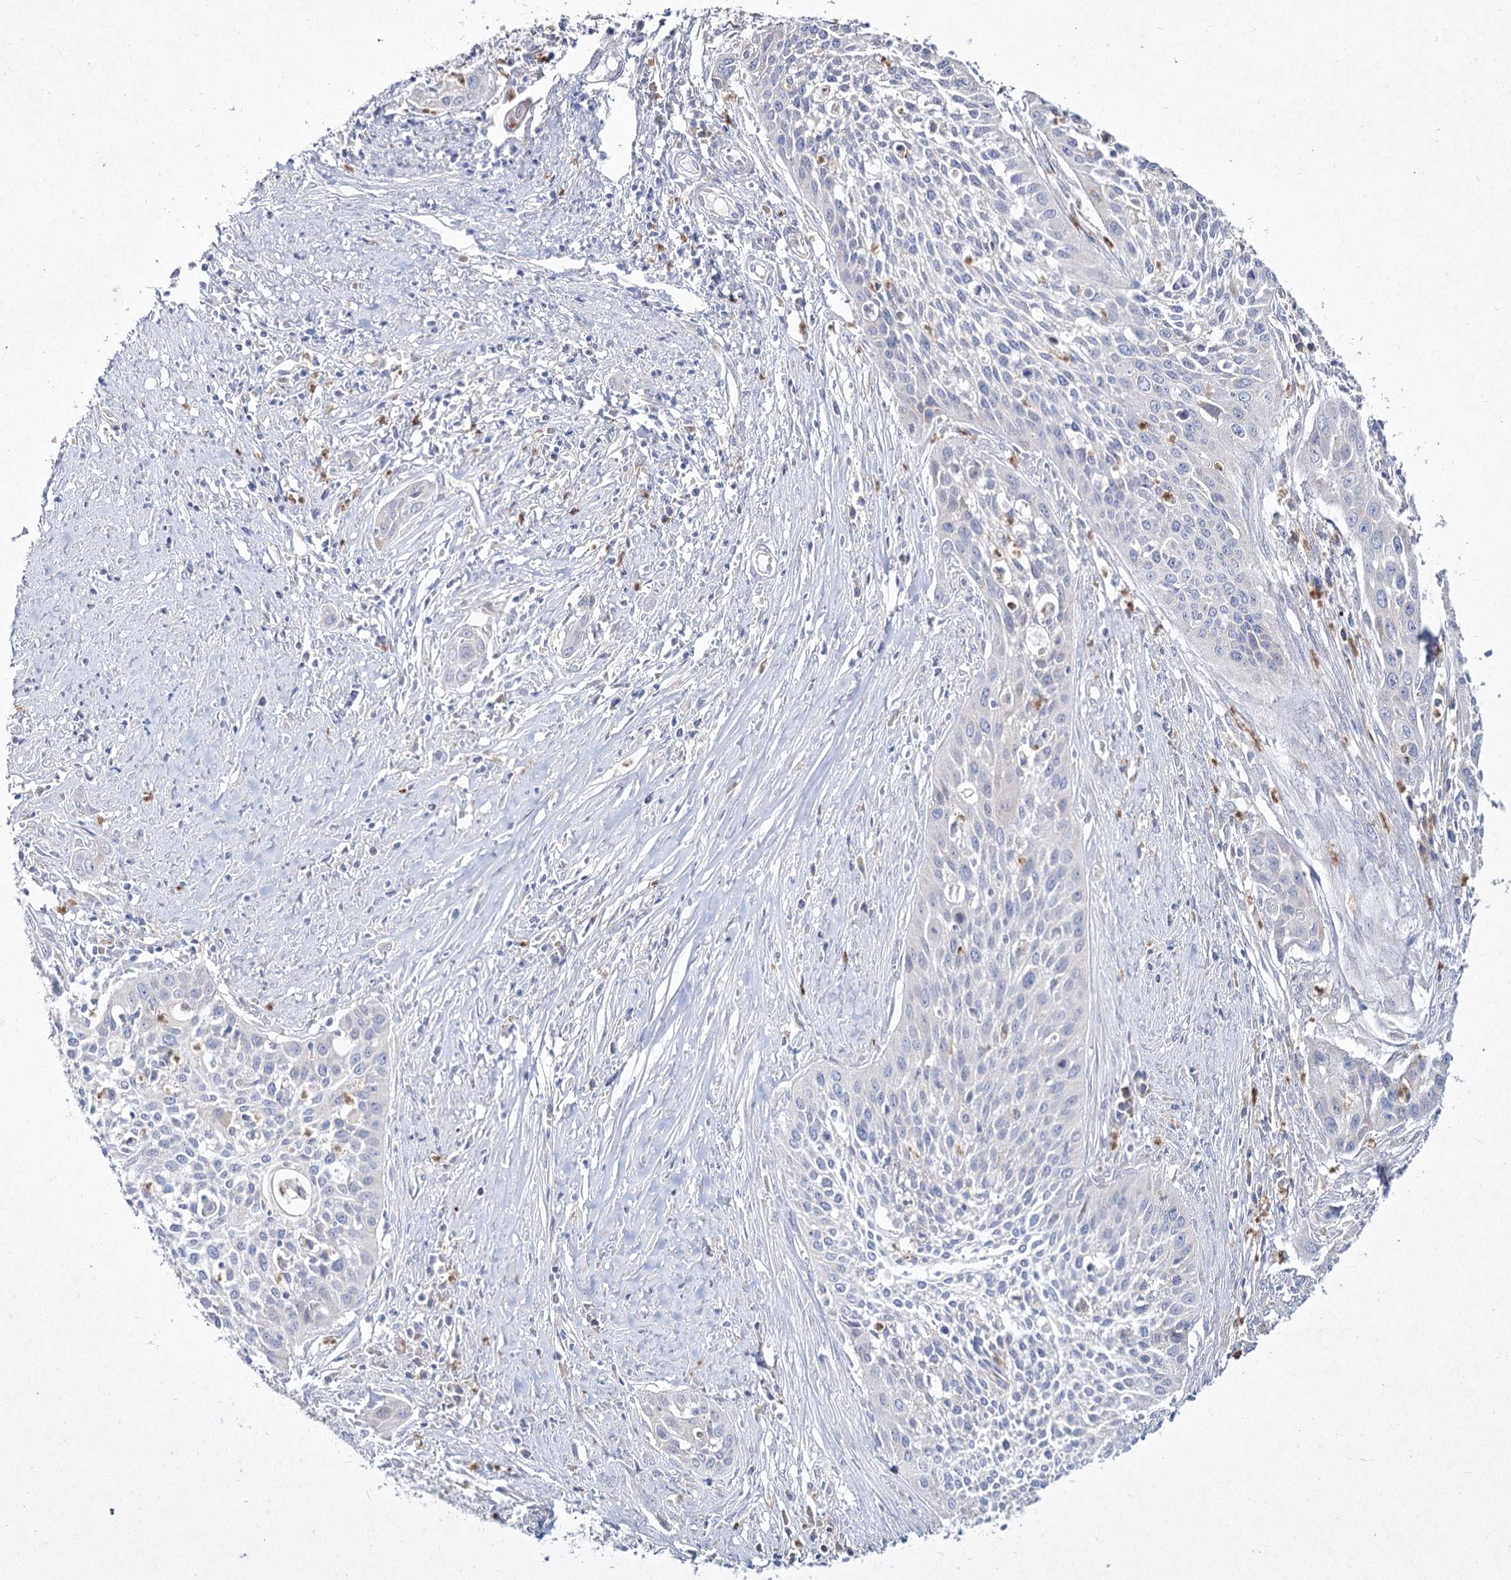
{"staining": {"intensity": "negative", "quantity": "none", "location": "none"}, "tissue": "cervical cancer", "cell_type": "Tumor cells", "image_type": "cancer", "snomed": [{"axis": "morphology", "description": "Squamous cell carcinoma, NOS"}, {"axis": "topography", "description": "Cervix"}], "caption": "Cervical squamous cell carcinoma stained for a protein using IHC demonstrates no positivity tumor cells.", "gene": "NIPAL4", "patient": {"sex": "female", "age": 34}}